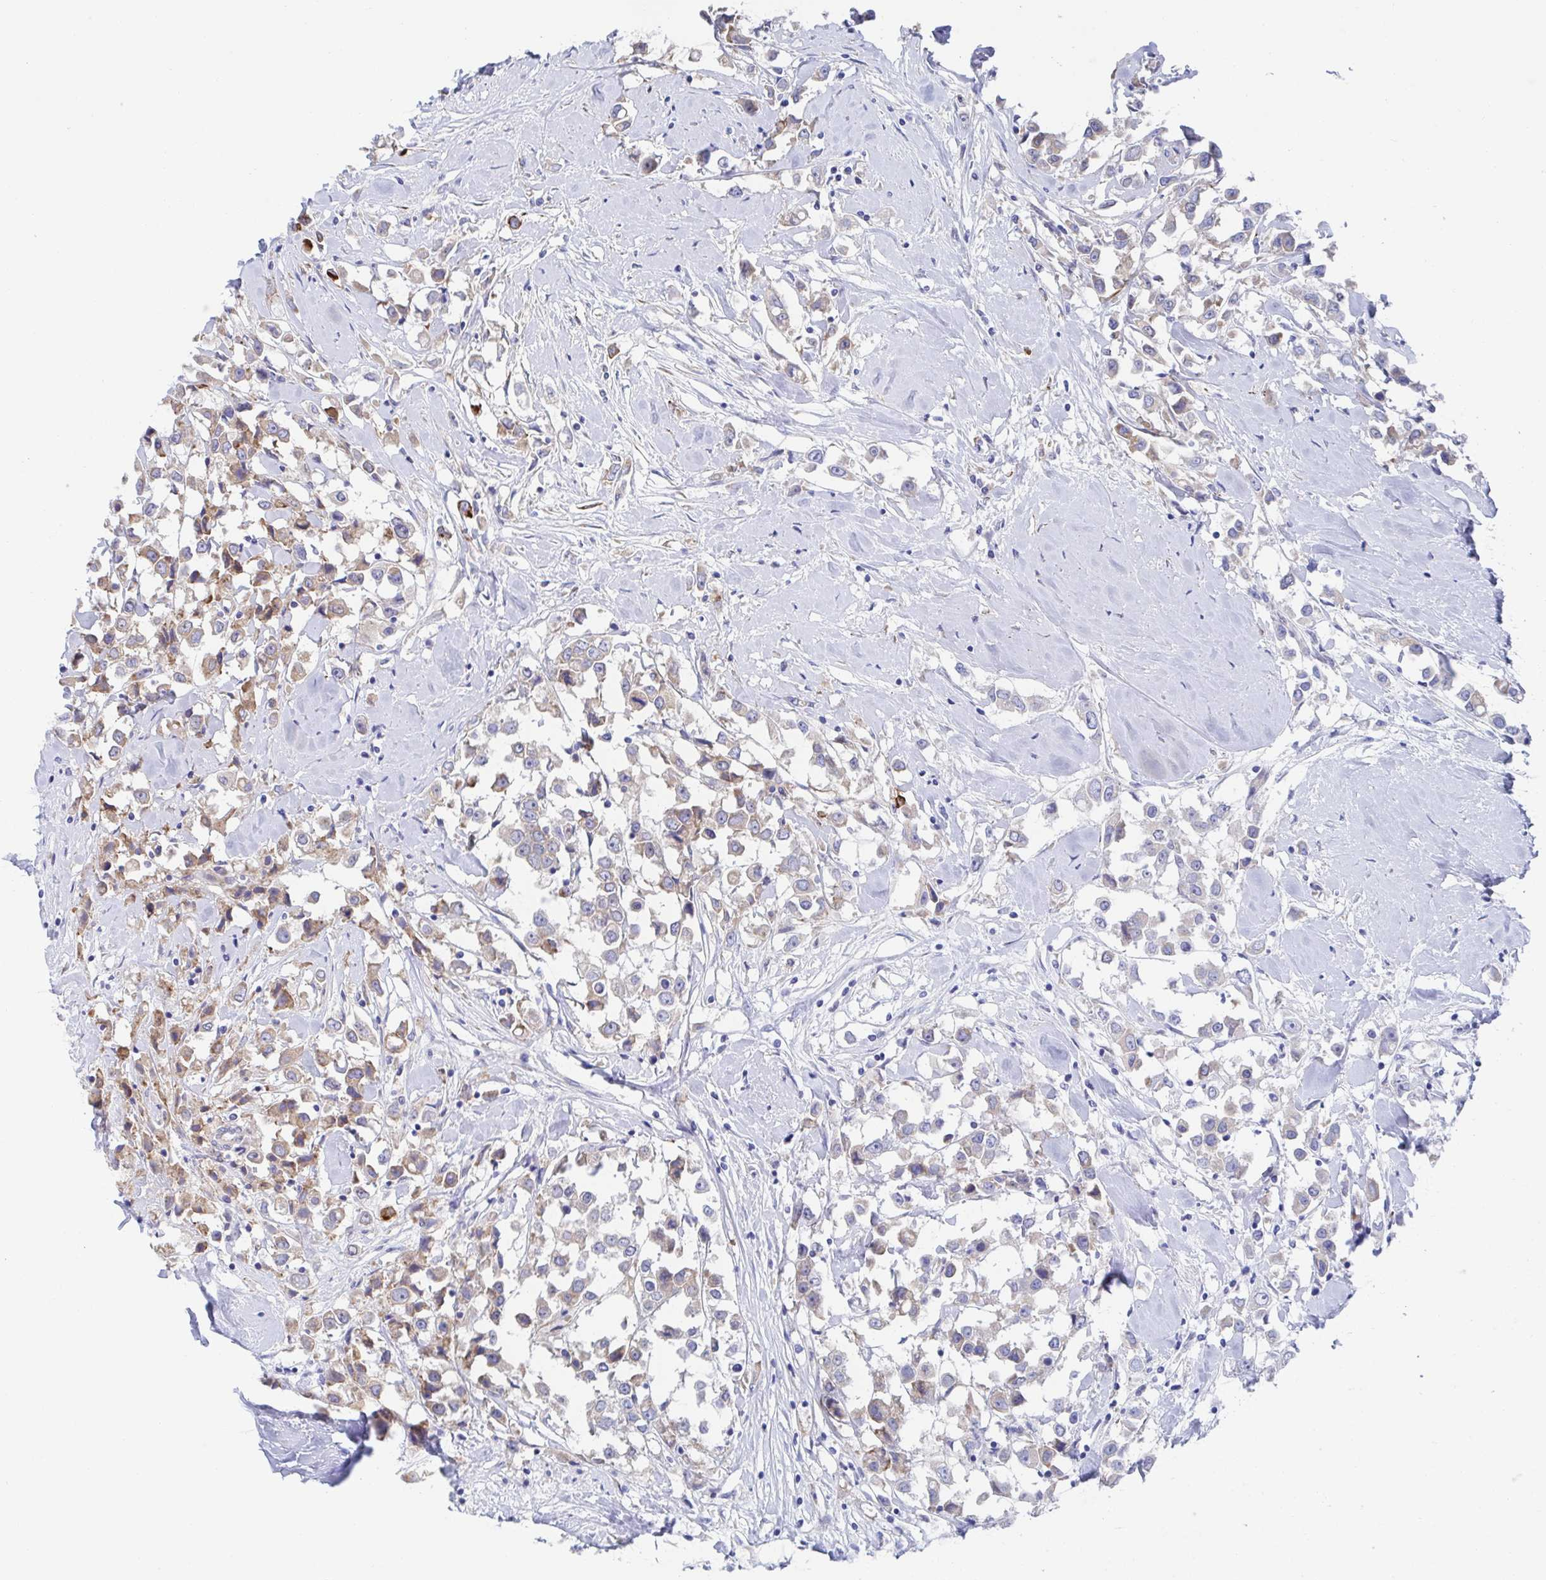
{"staining": {"intensity": "weak", "quantity": "<25%", "location": "cytoplasmic/membranous"}, "tissue": "breast cancer", "cell_type": "Tumor cells", "image_type": "cancer", "snomed": [{"axis": "morphology", "description": "Duct carcinoma"}, {"axis": "topography", "description": "Breast"}], "caption": "A photomicrograph of invasive ductal carcinoma (breast) stained for a protein exhibits no brown staining in tumor cells.", "gene": "KLC3", "patient": {"sex": "female", "age": 61}}